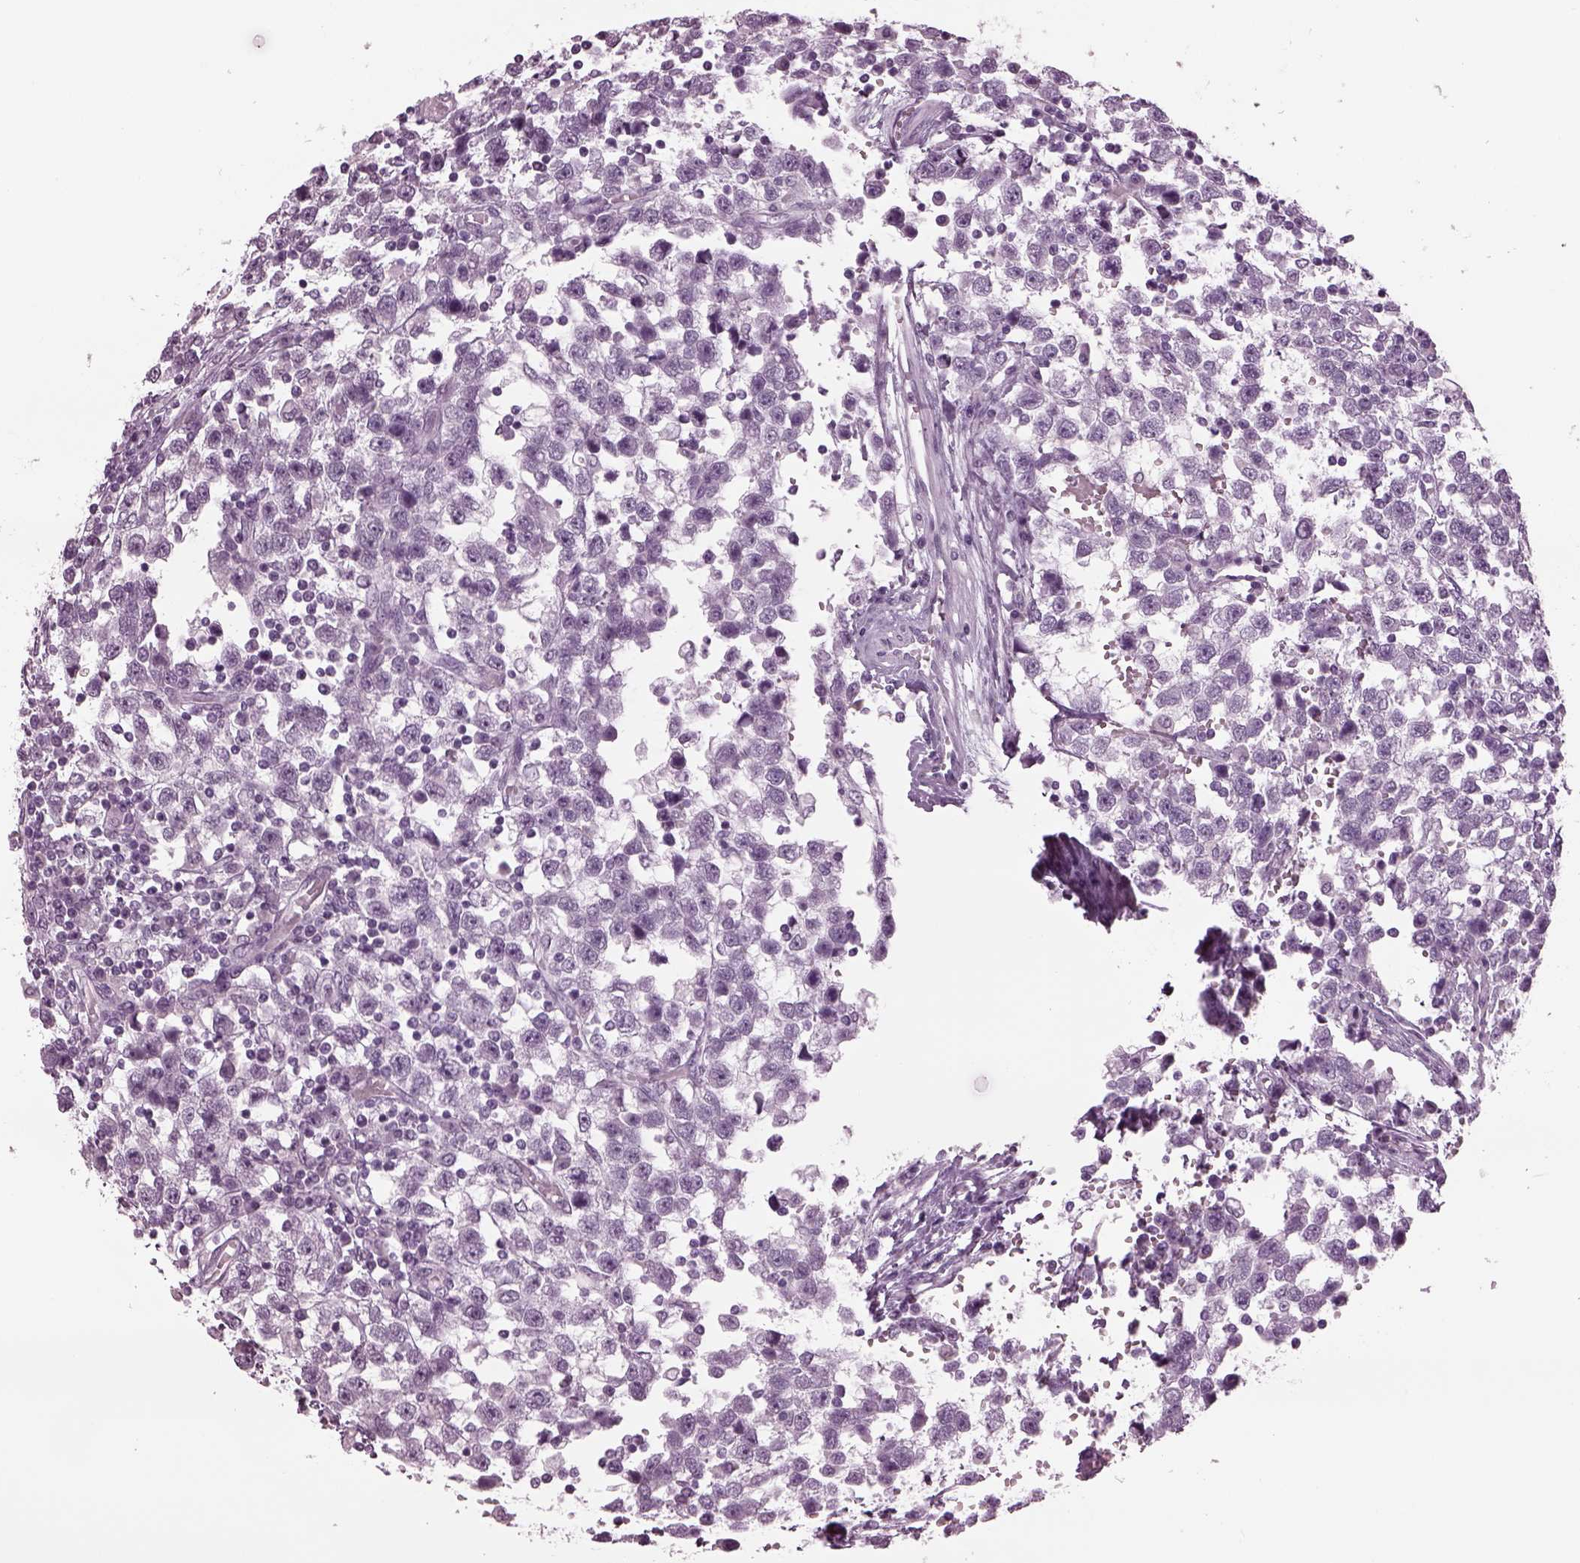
{"staining": {"intensity": "negative", "quantity": "none", "location": "none"}, "tissue": "testis cancer", "cell_type": "Tumor cells", "image_type": "cancer", "snomed": [{"axis": "morphology", "description": "Seminoma, NOS"}, {"axis": "topography", "description": "Testis"}], "caption": "Protein analysis of testis cancer (seminoma) demonstrates no significant expression in tumor cells.", "gene": "TPPP2", "patient": {"sex": "male", "age": 34}}